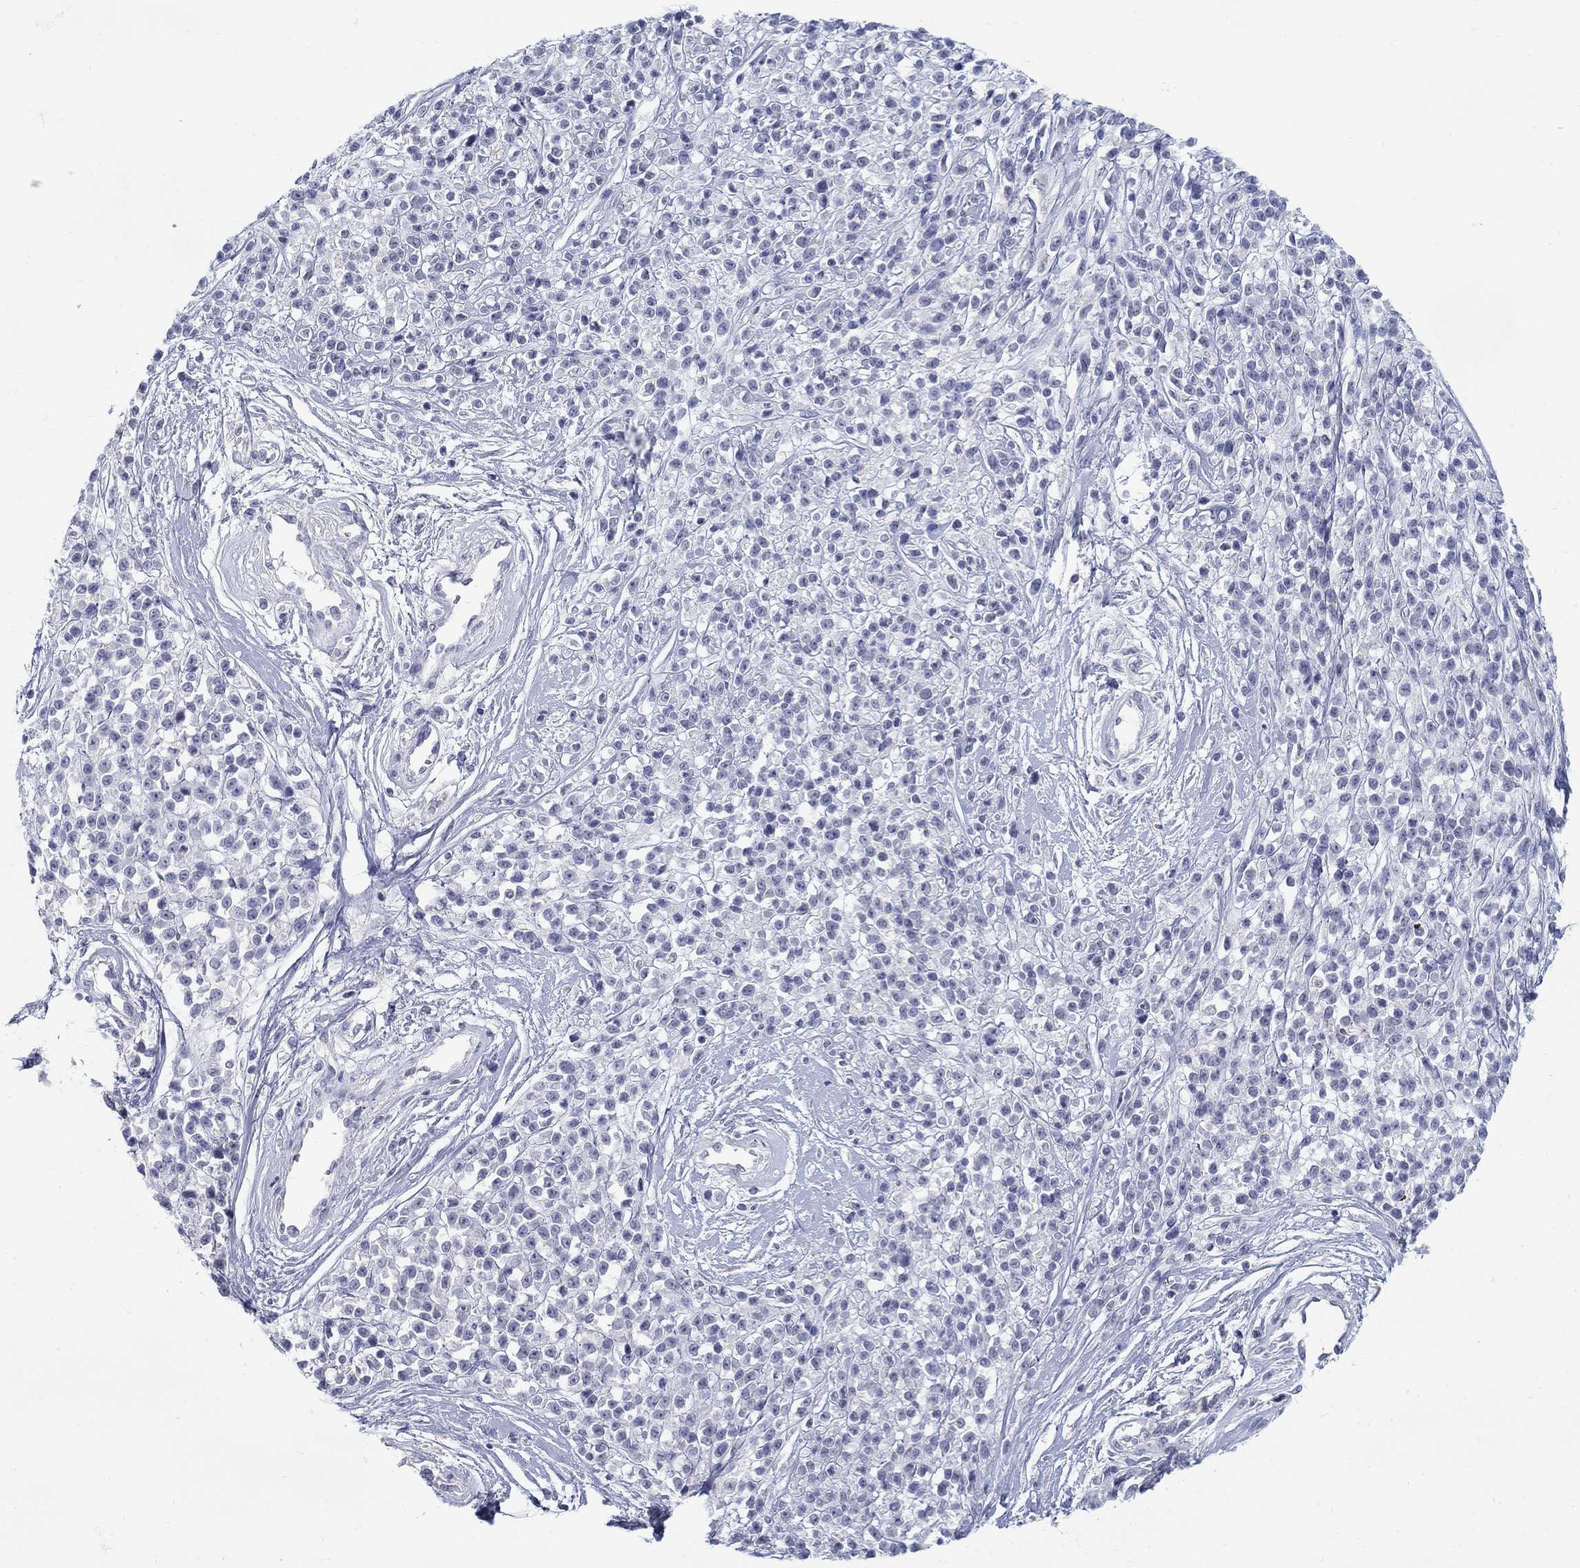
{"staining": {"intensity": "negative", "quantity": "none", "location": "none"}, "tissue": "melanoma", "cell_type": "Tumor cells", "image_type": "cancer", "snomed": [{"axis": "morphology", "description": "Malignant melanoma, NOS"}, {"axis": "topography", "description": "Skin"}, {"axis": "topography", "description": "Skin of trunk"}], "caption": "Malignant melanoma was stained to show a protein in brown. There is no significant staining in tumor cells.", "gene": "ABCA4", "patient": {"sex": "male", "age": 74}}